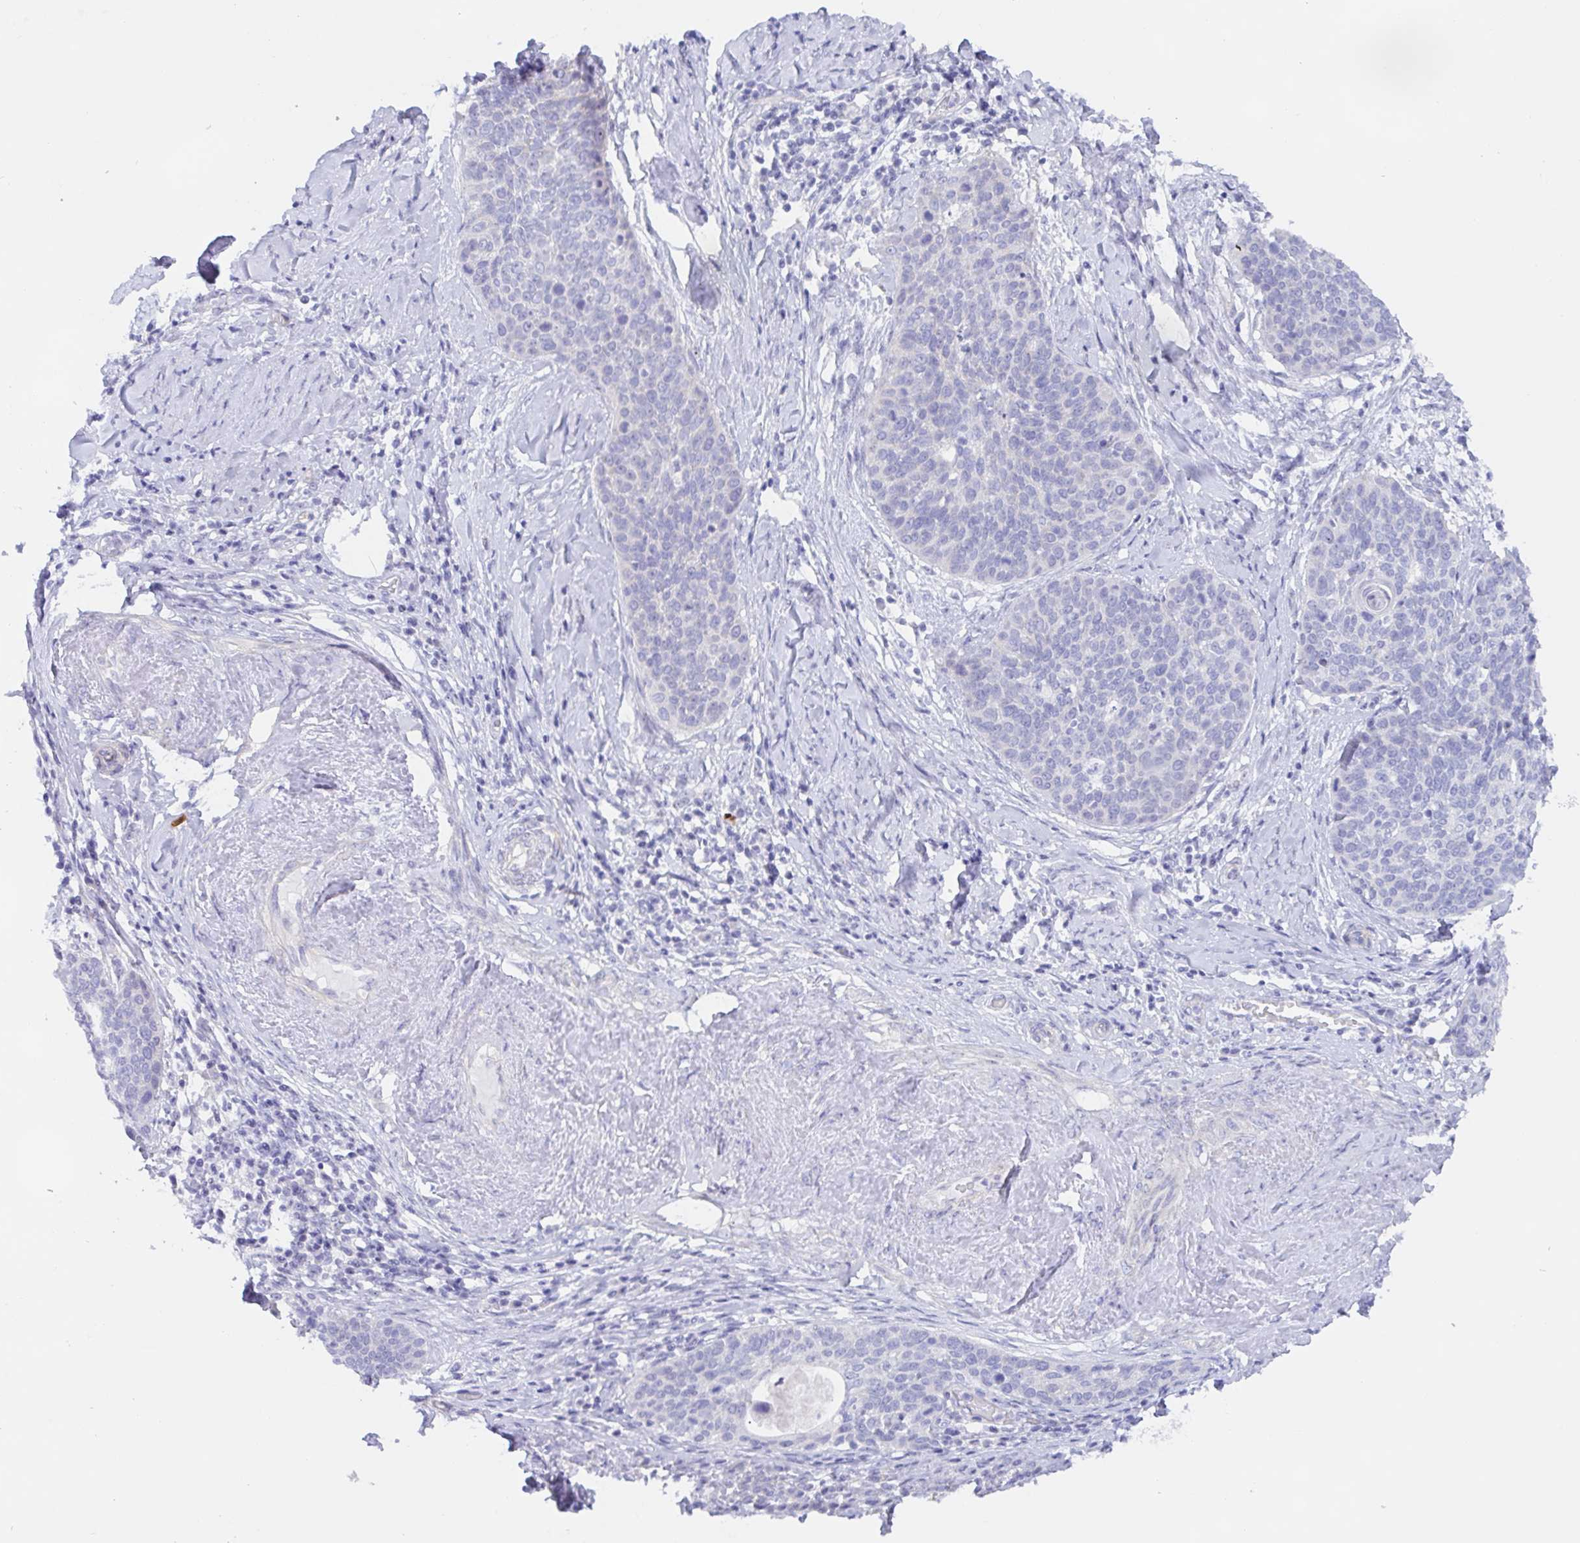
{"staining": {"intensity": "negative", "quantity": "none", "location": "none"}, "tissue": "cervical cancer", "cell_type": "Tumor cells", "image_type": "cancer", "snomed": [{"axis": "morphology", "description": "Squamous cell carcinoma, NOS"}, {"axis": "topography", "description": "Cervix"}], "caption": "This is an immunohistochemistry histopathology image of cervical cancer. There is no staining in tumor cells.", "gene": "MUCL3", "patient": {"sex": "female", "age": 69}}